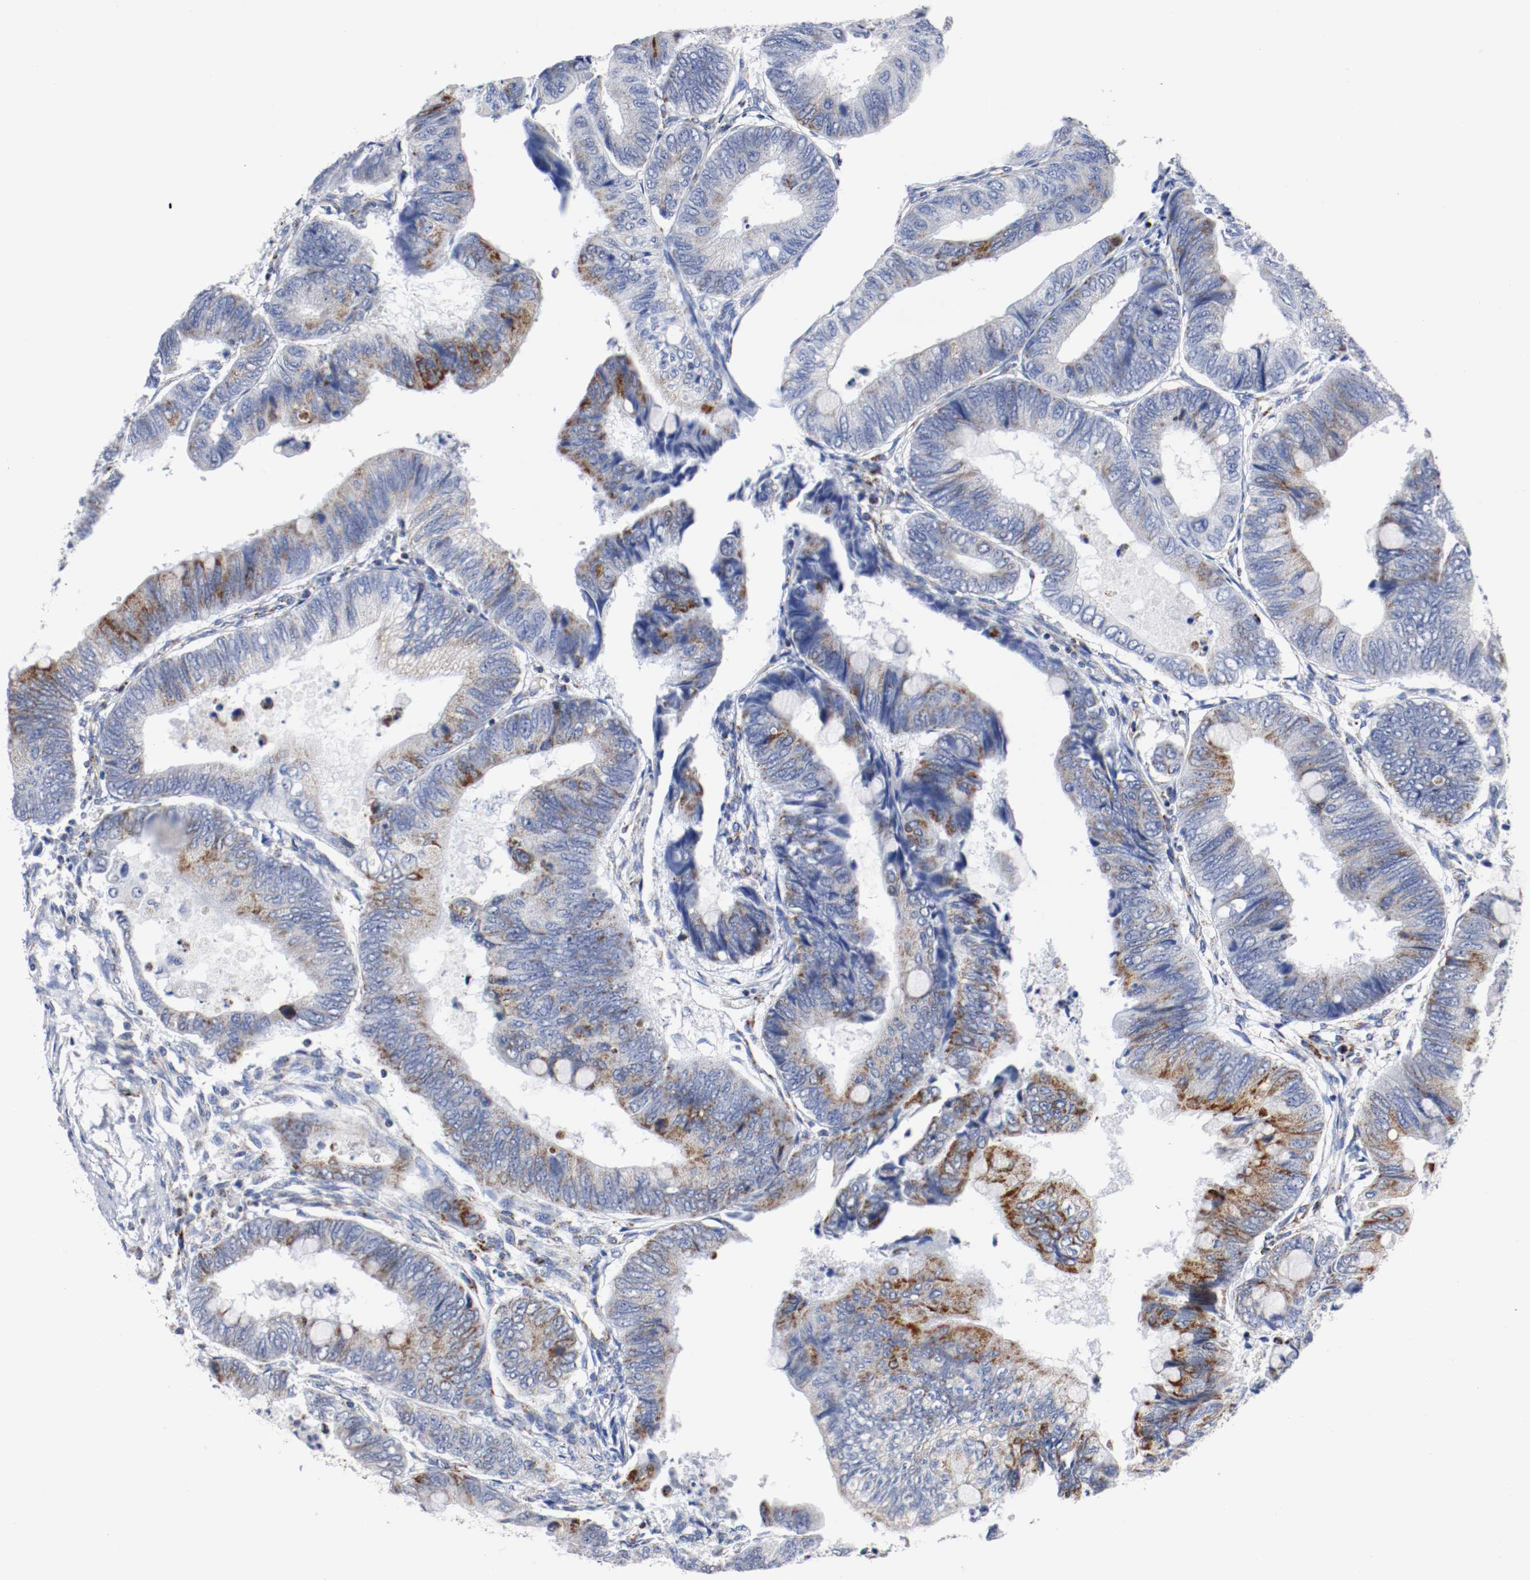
{"staining": {"intensity": "moderate", "quantity": "25%-75%", "location": "cytoplasmic/membranous"}, "tissue": "colorectal cancer", "cell_type": "Tumor cells", "image_type": "cancer", "snomed": [{"axis": "morphology", "description": "Normal tissue, NOS"}, {"axis": "morphology", "description": "Adenocarcinoma, NOS"}, {"axis": "topography", "description": "Rectum"}, {"axis": "topography", "description": "Peripheral nerve tissue"}], "caption": "Approximately 25%-75% of tumor cells in human colorectal cancer display moderate cytoplasmic/membranous protein expression as visualized by brown immunohistochemical staining.", "gene": "TUBD1", "patient": {"sex": "male", "age": 92}}